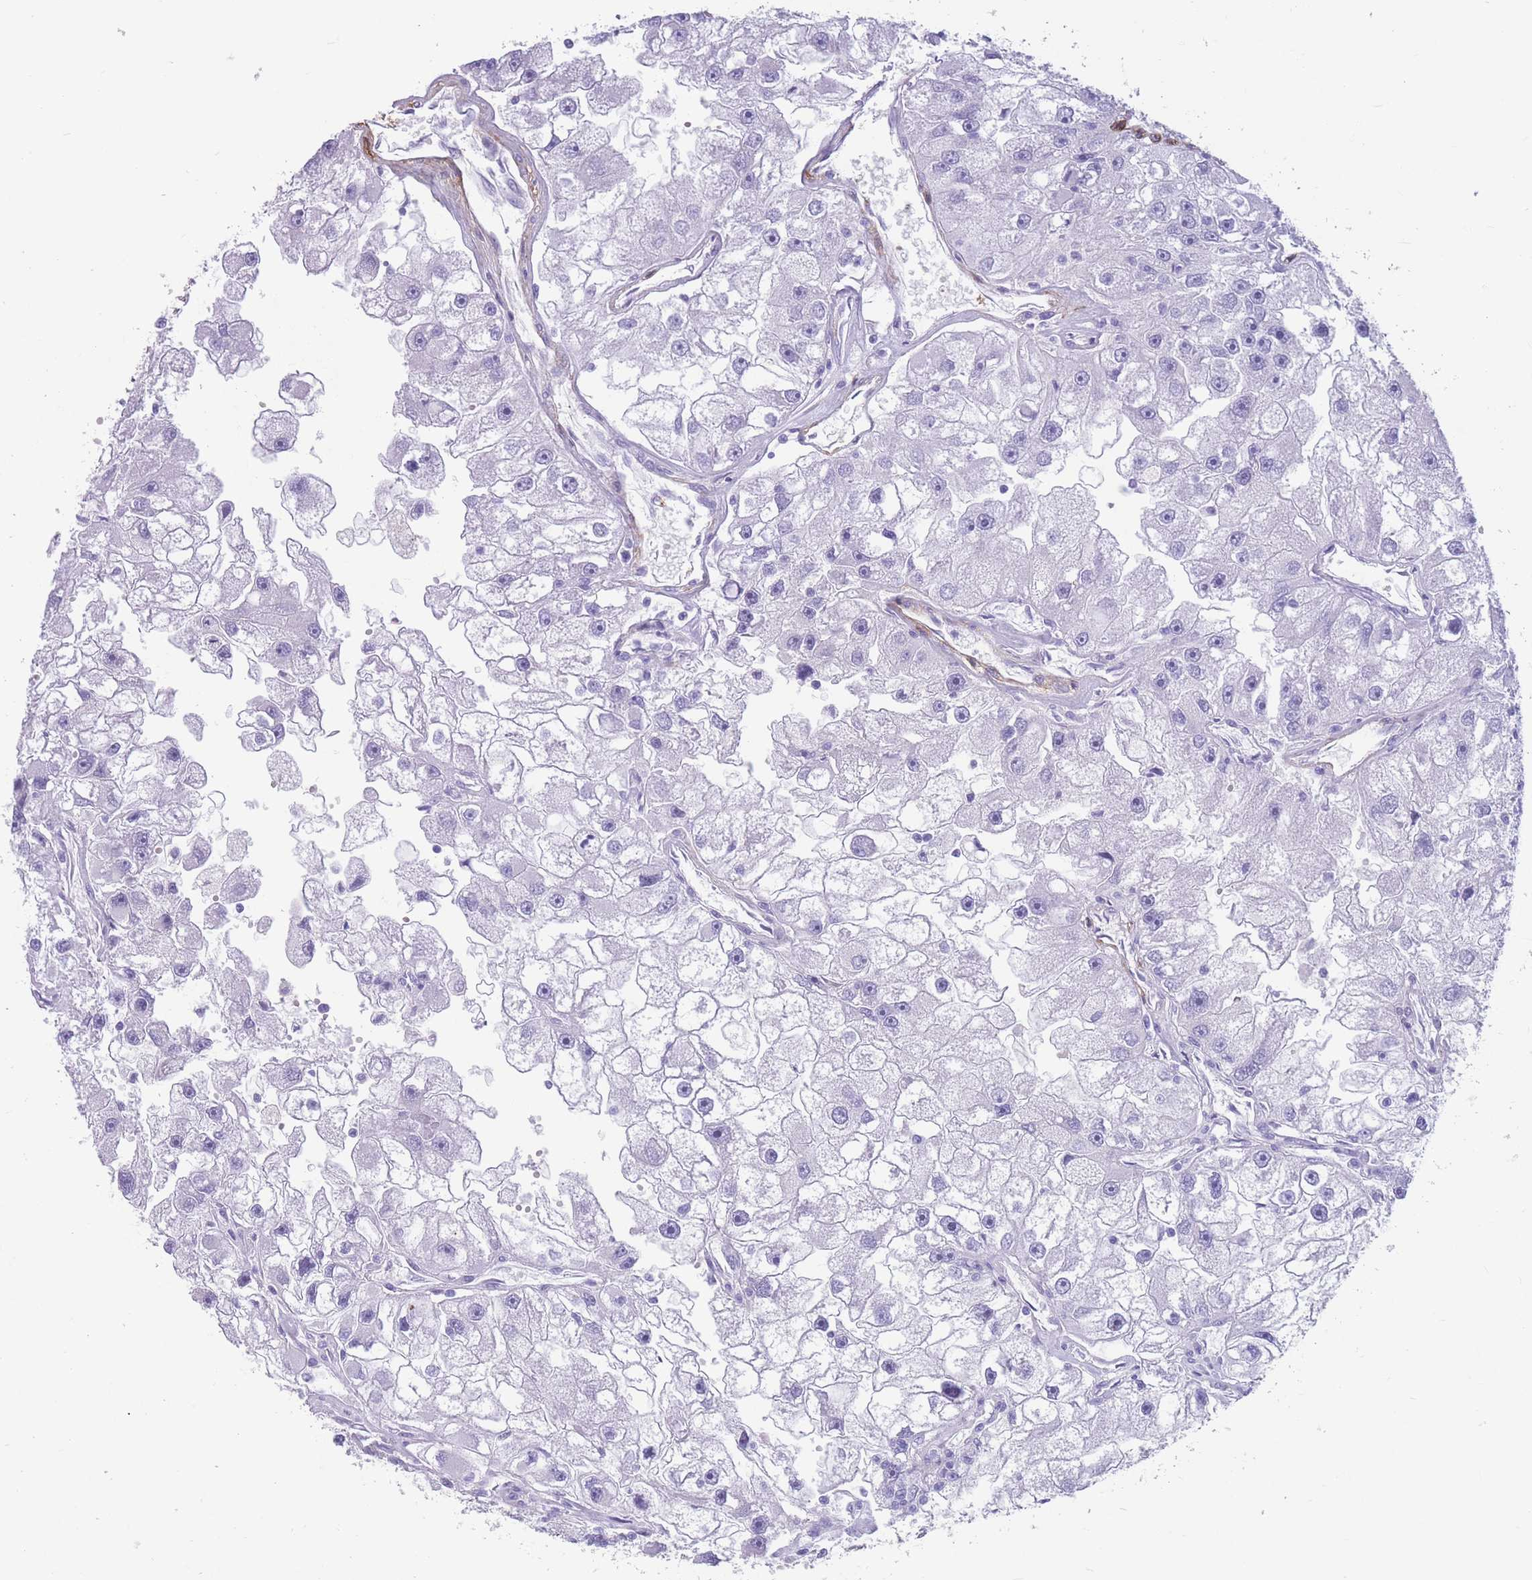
{"staining": {"intensity": "negative", "quantity": "none", "location": "none"}, "tissue": "renal cancer", "cell_type": "Tumor cells", "image_type": "cancer", "snomed": [{"axis": "morphology", "description": "Adenocarcinoma, NOS"}, {"axis": "topography", "description": "Kidney"}], "caption": "The IHC image has no significant expression in tumor cells of renal adenocarcinoma tissue.", "gene": "DPYD", "patient": {"sex": "male", "age": 63}}